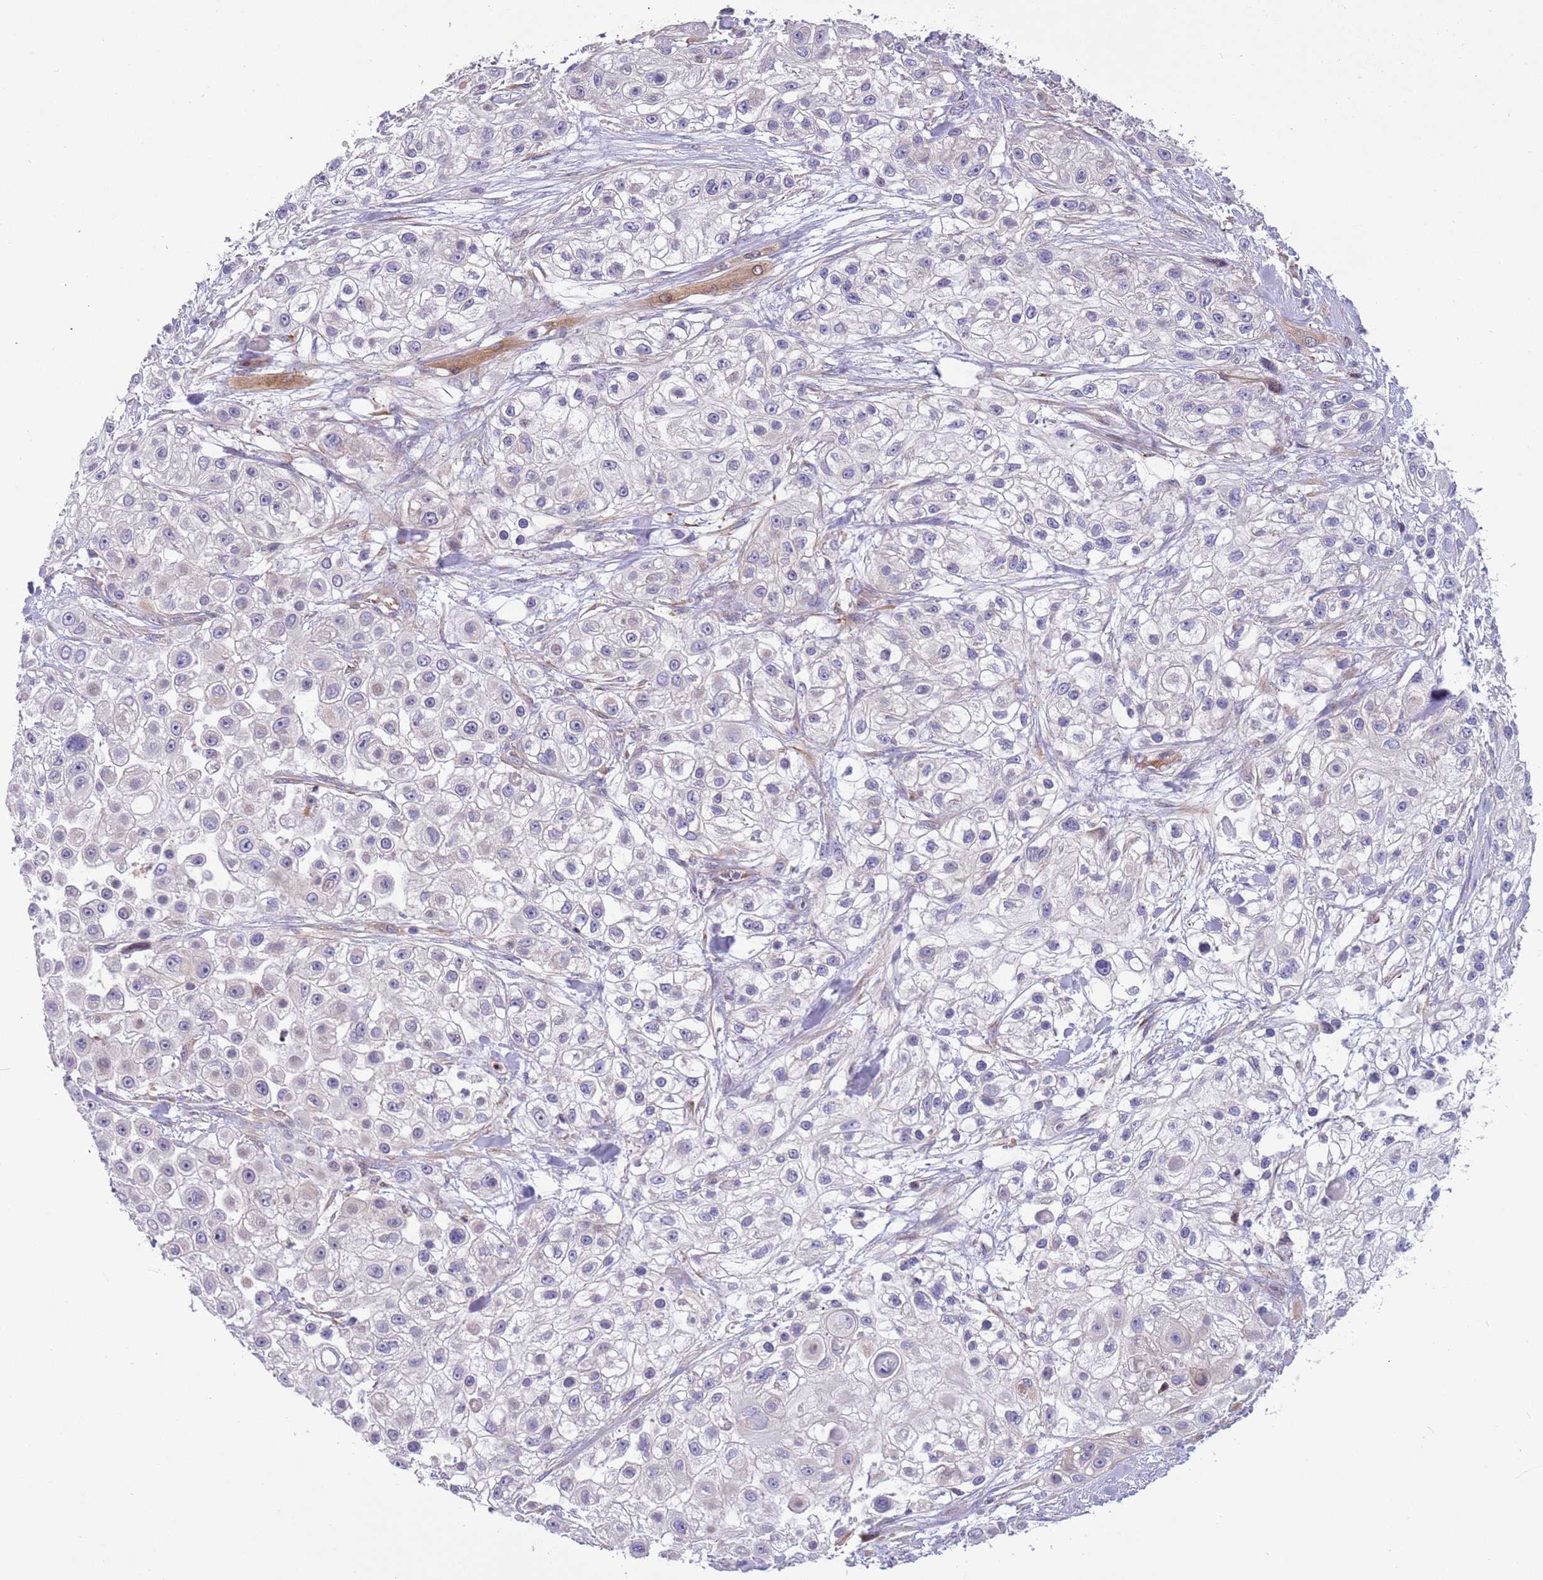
{"staining": {"intensity": "weak", "quantity": "<25%", "location": "cytoplasmic/membranous"}, "tissue": "skin cancer", "cell_type": "Tumor cells", "image_type": "cancer", "snomed": [{"axis": "morphology", "description": "Squamous cell carcinoma, NOS"}, {"axis": "topography", "description": "Skin"}], "caption": "This is an immunohistochemistry (IHC) photomicrograph of human squamous cell carcinoma (skin). There is no staining in tumor cells.", "gene": "ITGB6", "patient": {"sex": "male", "age": 67}}